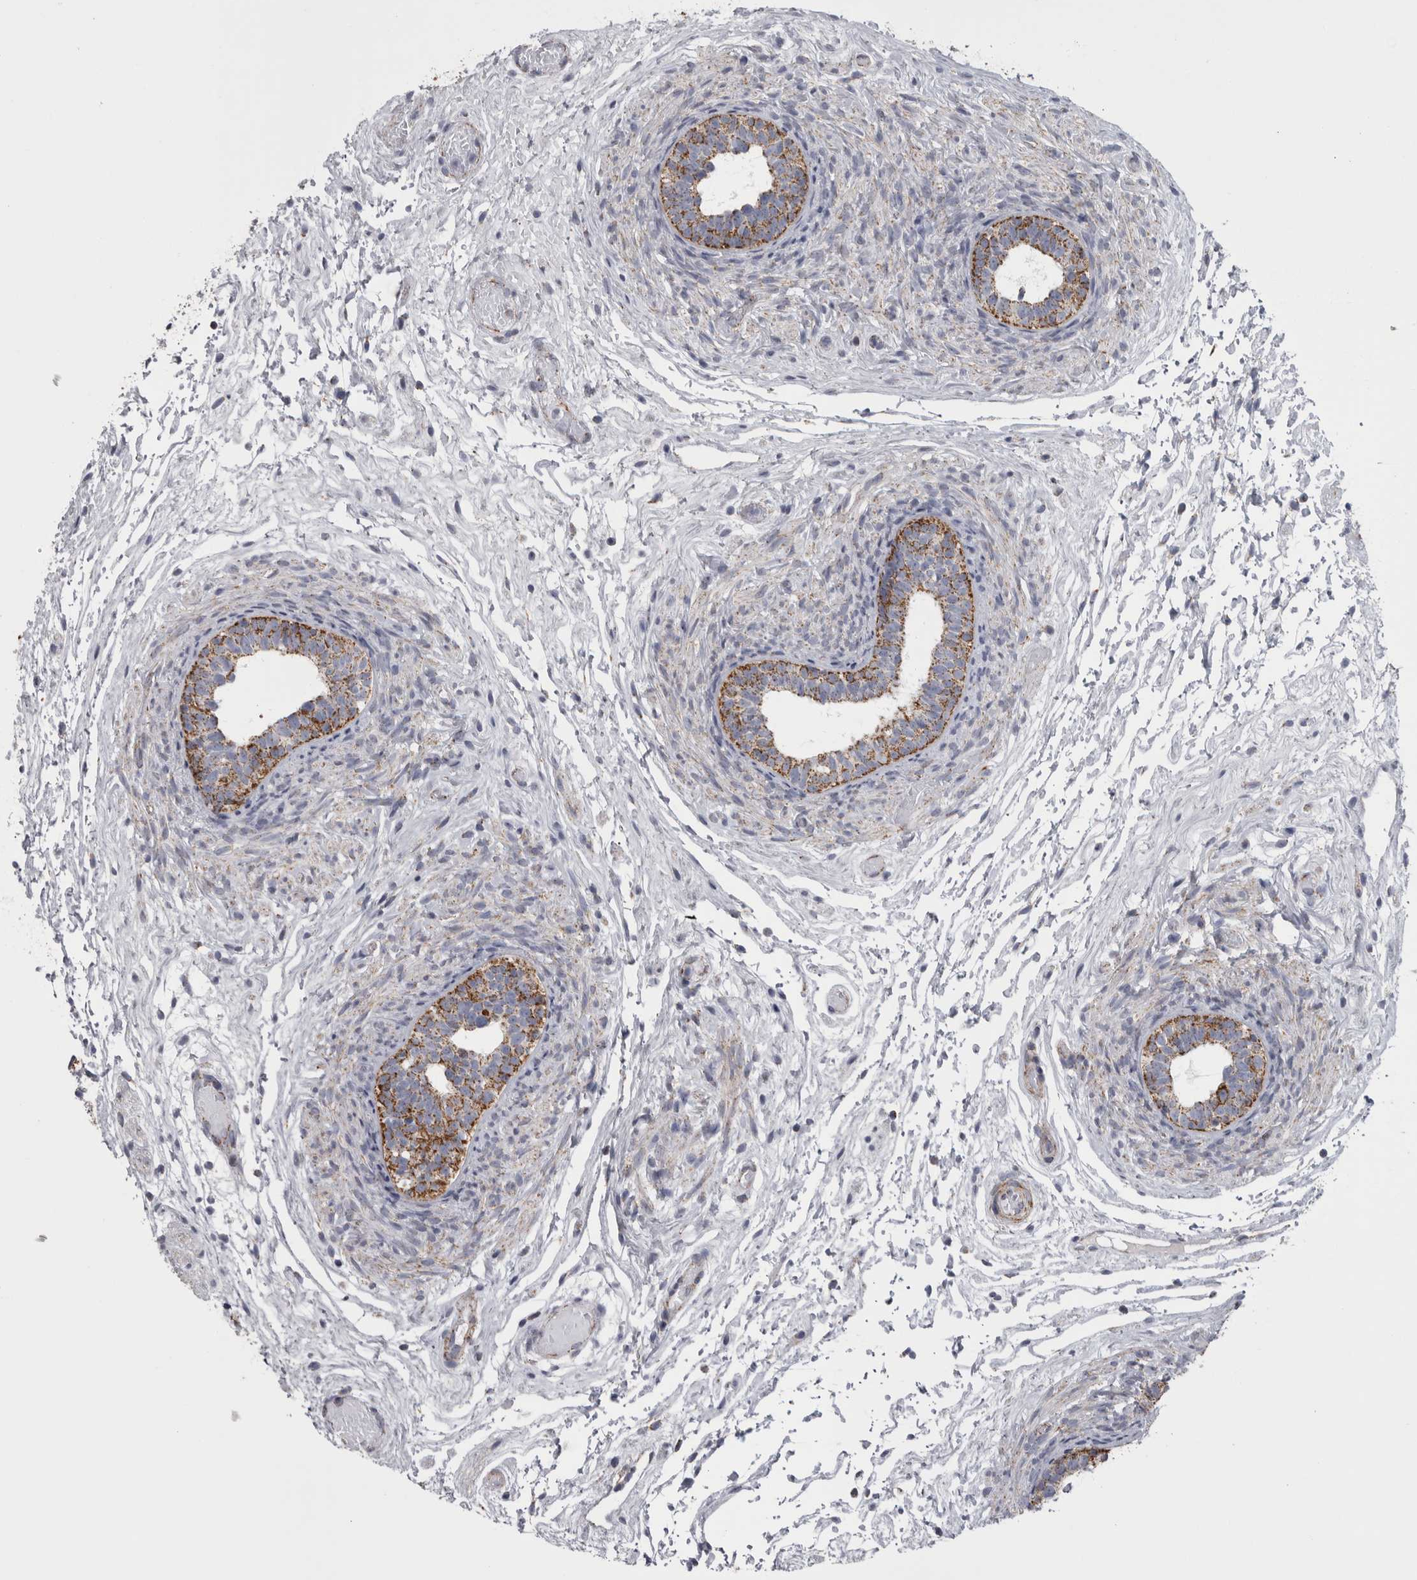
{"staining": {"intensity": "strong", "quantity": "25%-75%", "location": "cytoplasmic/membranous"}, "tissue": "epididymis", "cell_type": "Glandular cells", "image_type": "normal", "snomed": [{"axis": "morphology", "description": "Normal tissue, NOS"}, {"axis": "topography", "description": "Epididymis"}], "caption": "A brown stain shows strong cytoplasmic/membranous positivity of a protein in glandular cells of benign epididymis. (IHC, brightfield microscopy, high magnification).", "gene": "DBT", "patient": {"sex": "male", "age": 5}}